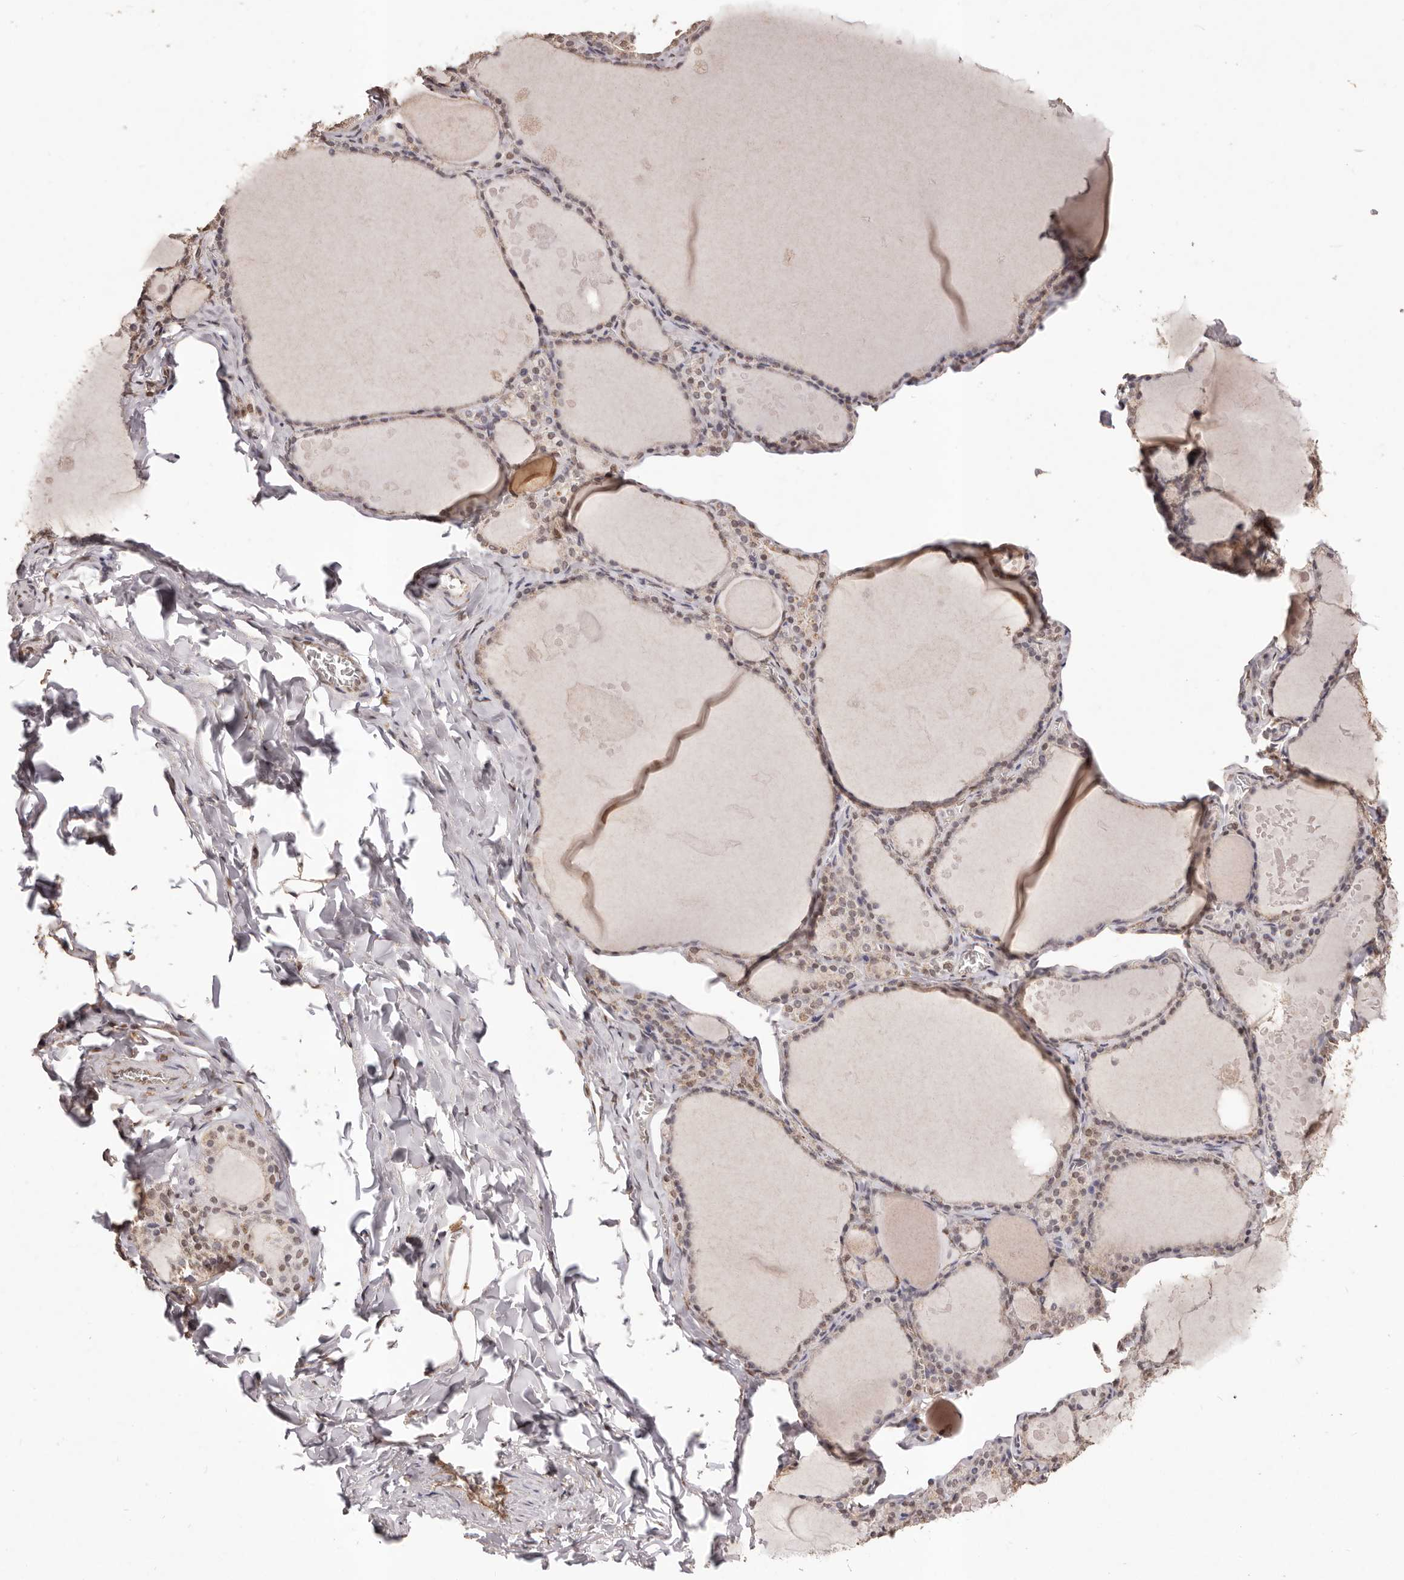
{"staining": {"intensity": "moderate", "quantity": ">75%", "location": "cytoplasmic/membranous,nuclear"}, "tissue": "thyroid gland", "cell_type": "Glandular cells", "image_type": "normal", "snomed": [{"axis": "morphology", "description": "Normal tissue, NOS"}, {"axis": "topography", "description": "Thyroid gland"}], "caption": "Moderate cytoplasmic/membranous,nuclear staining for a protein is seen in approximately >75% of glandular cells of unremarkable thyroid gland using immunohistochemistry (IHC).", "gene": "RPS6KA5", "patient": {"sex": "male", "age": 56}}